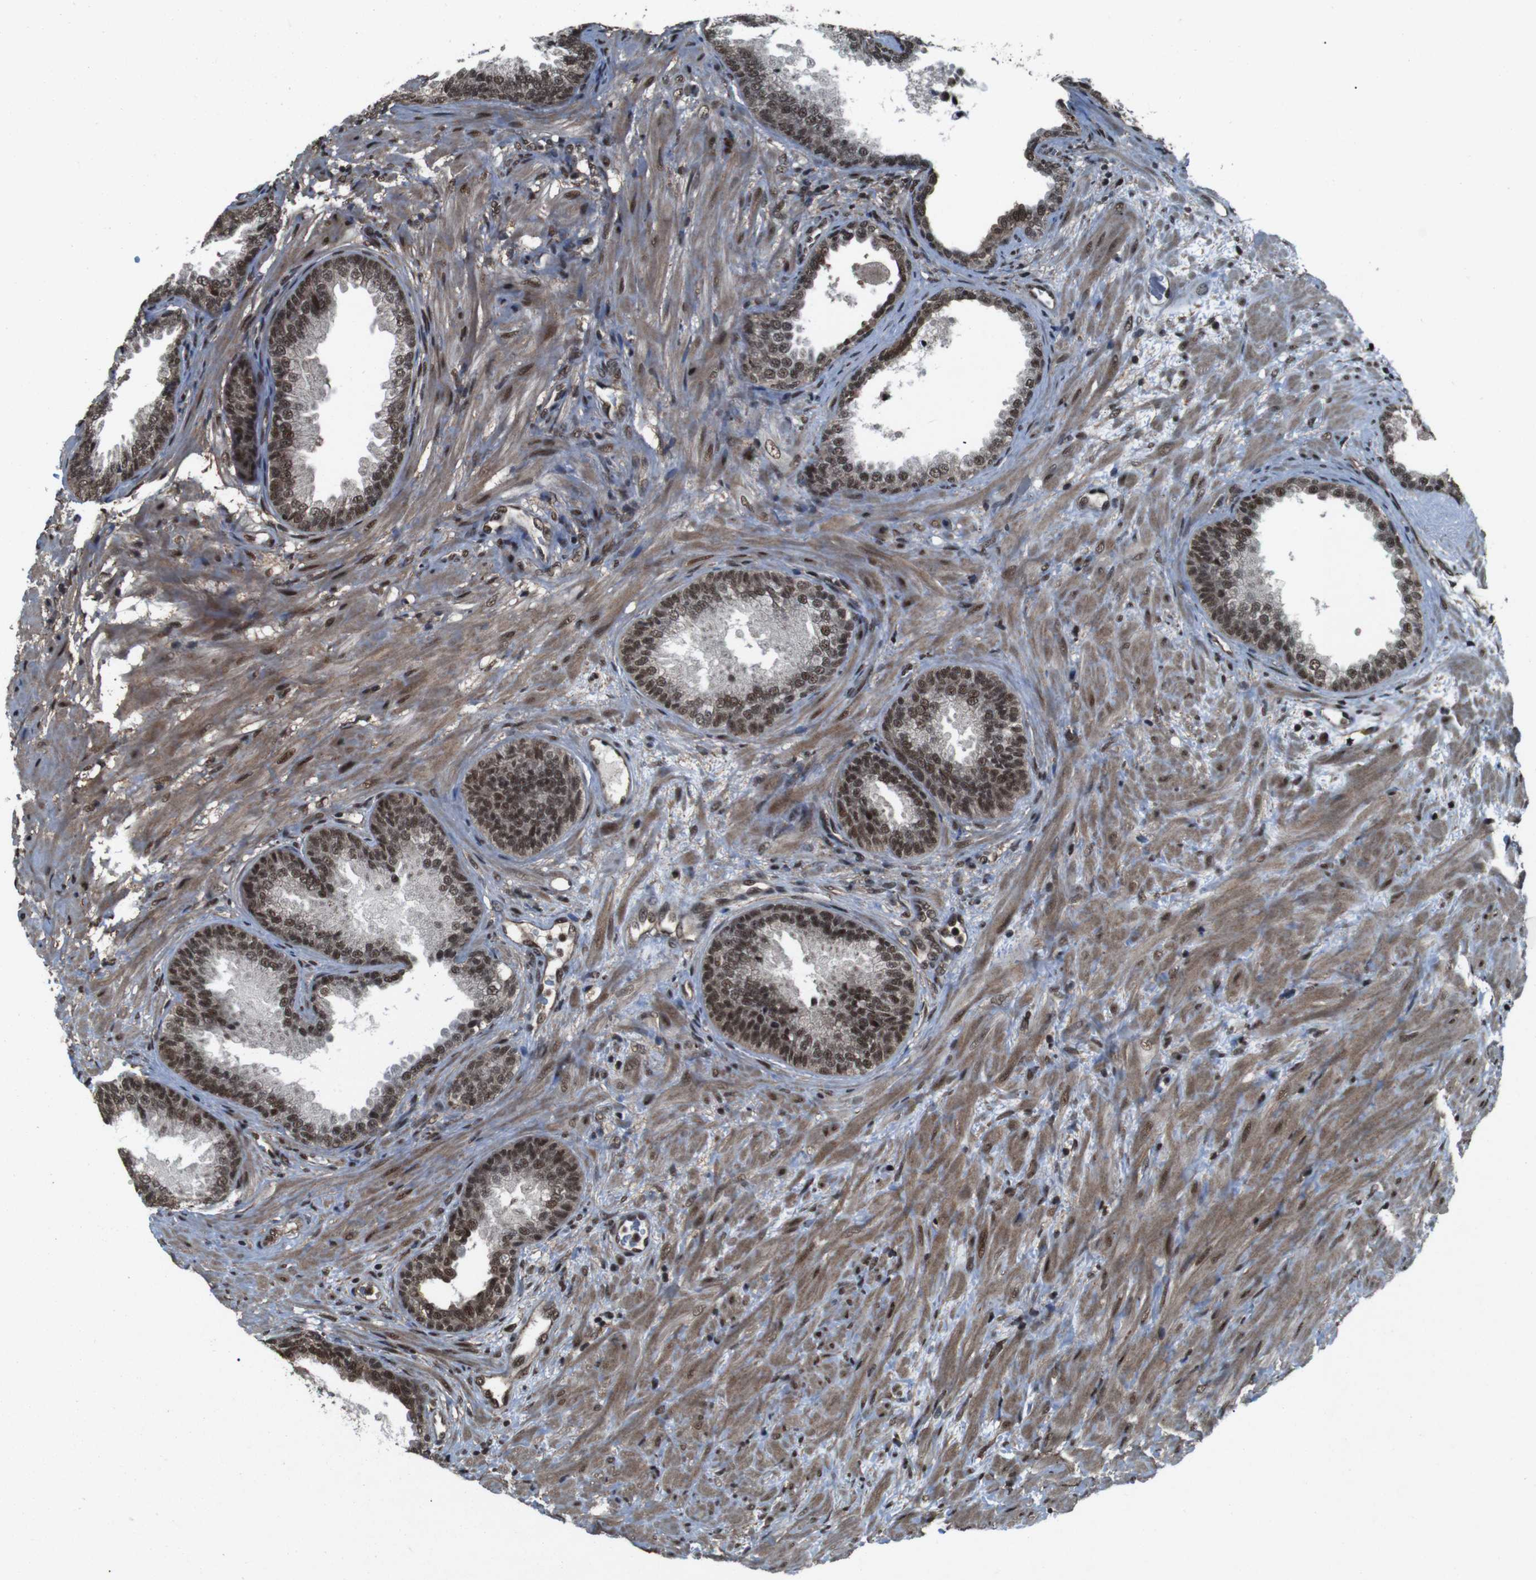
{"staining": {"intensity": "moderate", "quantity": ">75%", "location": "cytoplasmic/membranous,nuclear"}, "tissue": "prostate", "cell_type": "Glandular cells", "image_type": "normal", "snomed": [{"axis": "morphology", "description": "Normal tissue, NOS"}, {"axis": "topography", "description": "Prostate"}], "caption": "IHC micrograph of unremarkable prostate: prostate stained using immunohistochemistry reveals medium levels of moderate protein expression localized specifically in the cytoplasmic/membranous,nuclear of glandular cells, appearing as a cytoplasmic/membranous,nuclear brown color.", "gene": "NR4A2", "patient": {"sex": "male", "age": 76}}